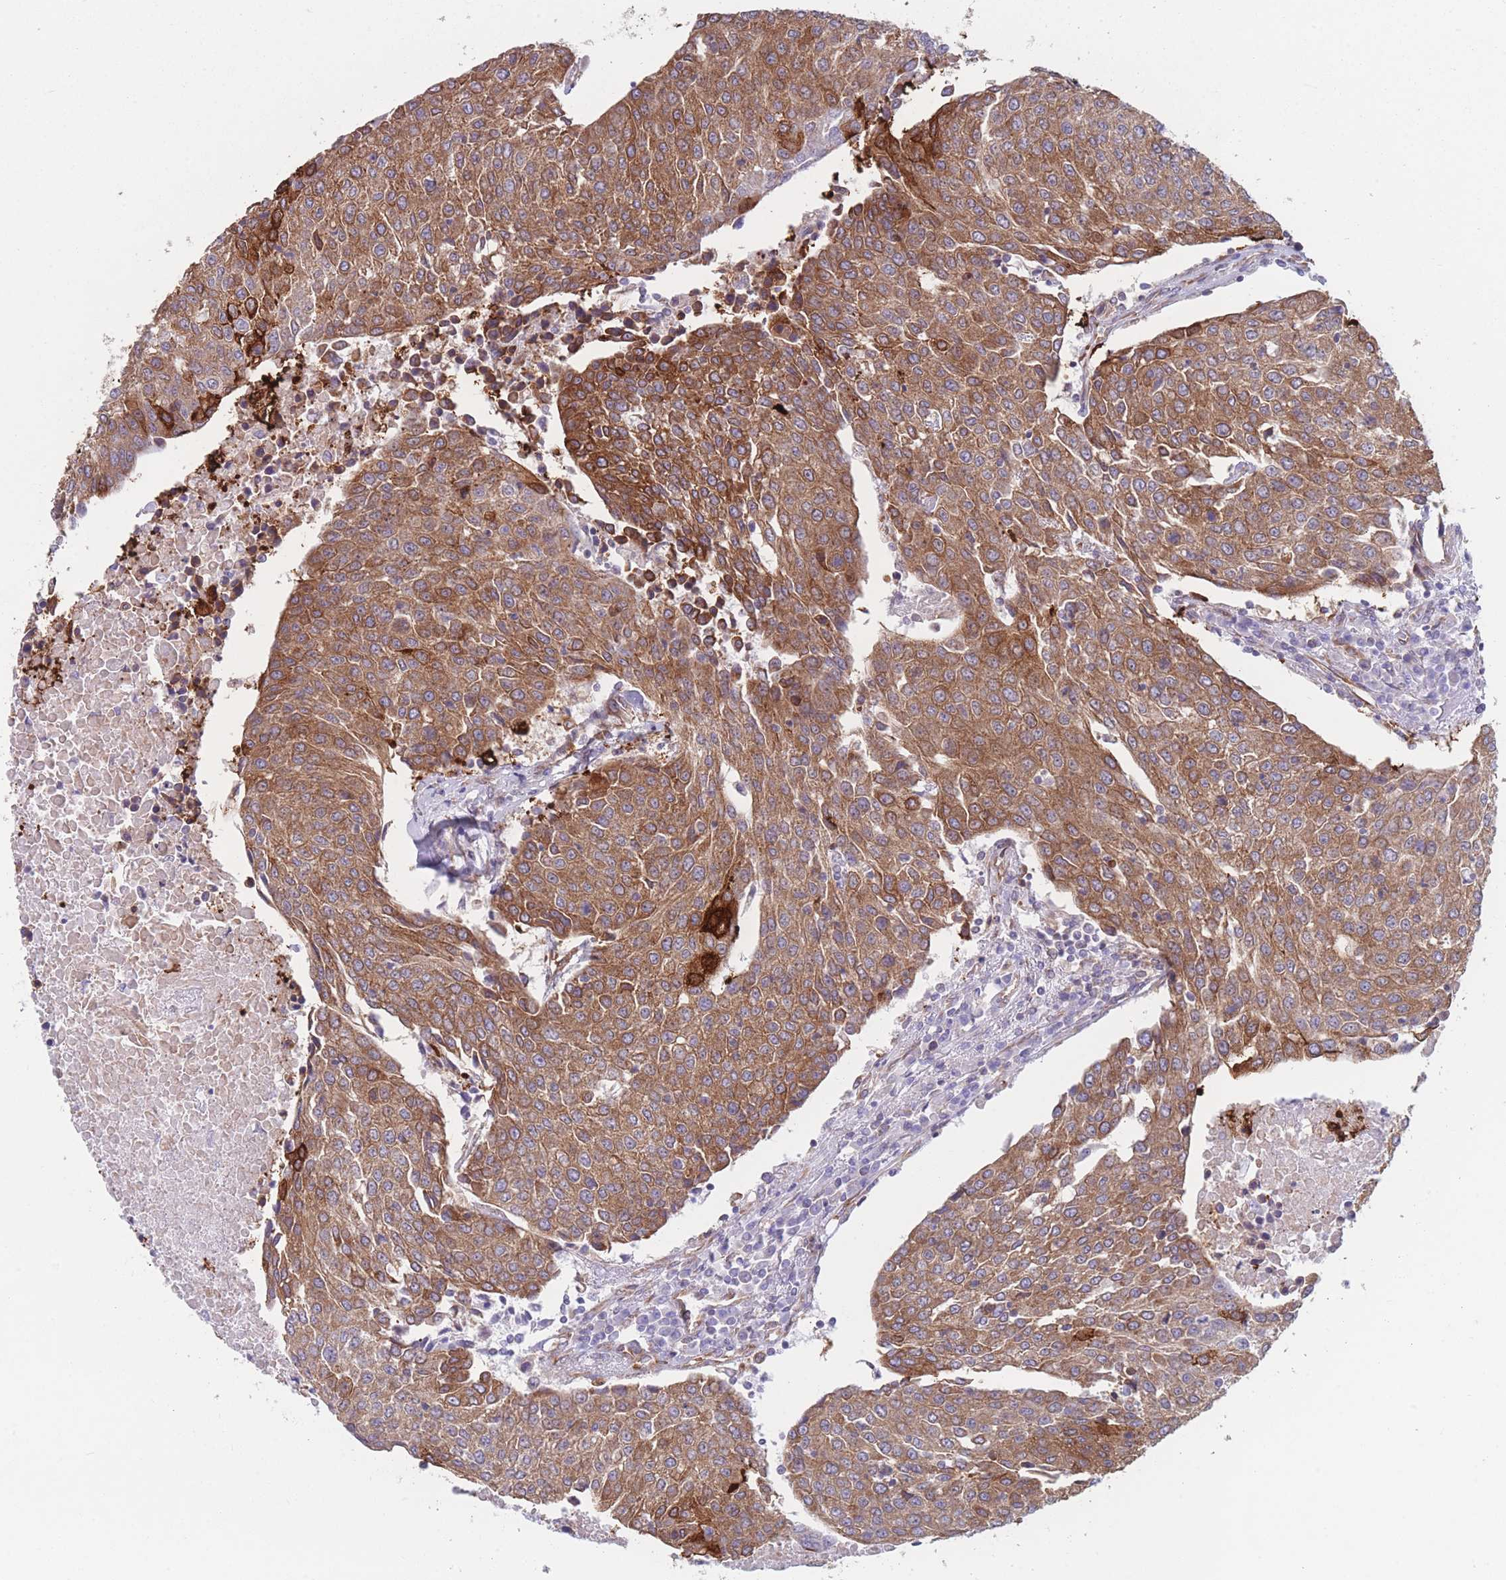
{"staining": {"intensity": "moderate", "quantity": ">75%", "location": "cytoplasmic/membranous"}, "tissue": "urothelial cancer", "cell_type": "Tumor cells", "image_type": "cancer", "snomed": [{"axis": "morphology", "description": "Urothelial carcinoma, High grade"}, {"axis": "topography", "description": "Urinary bladder"}], "caption": "Urothelial cancer stained with a protein marker shows moderate staining in tumor cells.", "gene": "AK9", "patient": {"sex": "female", "age": 85}}